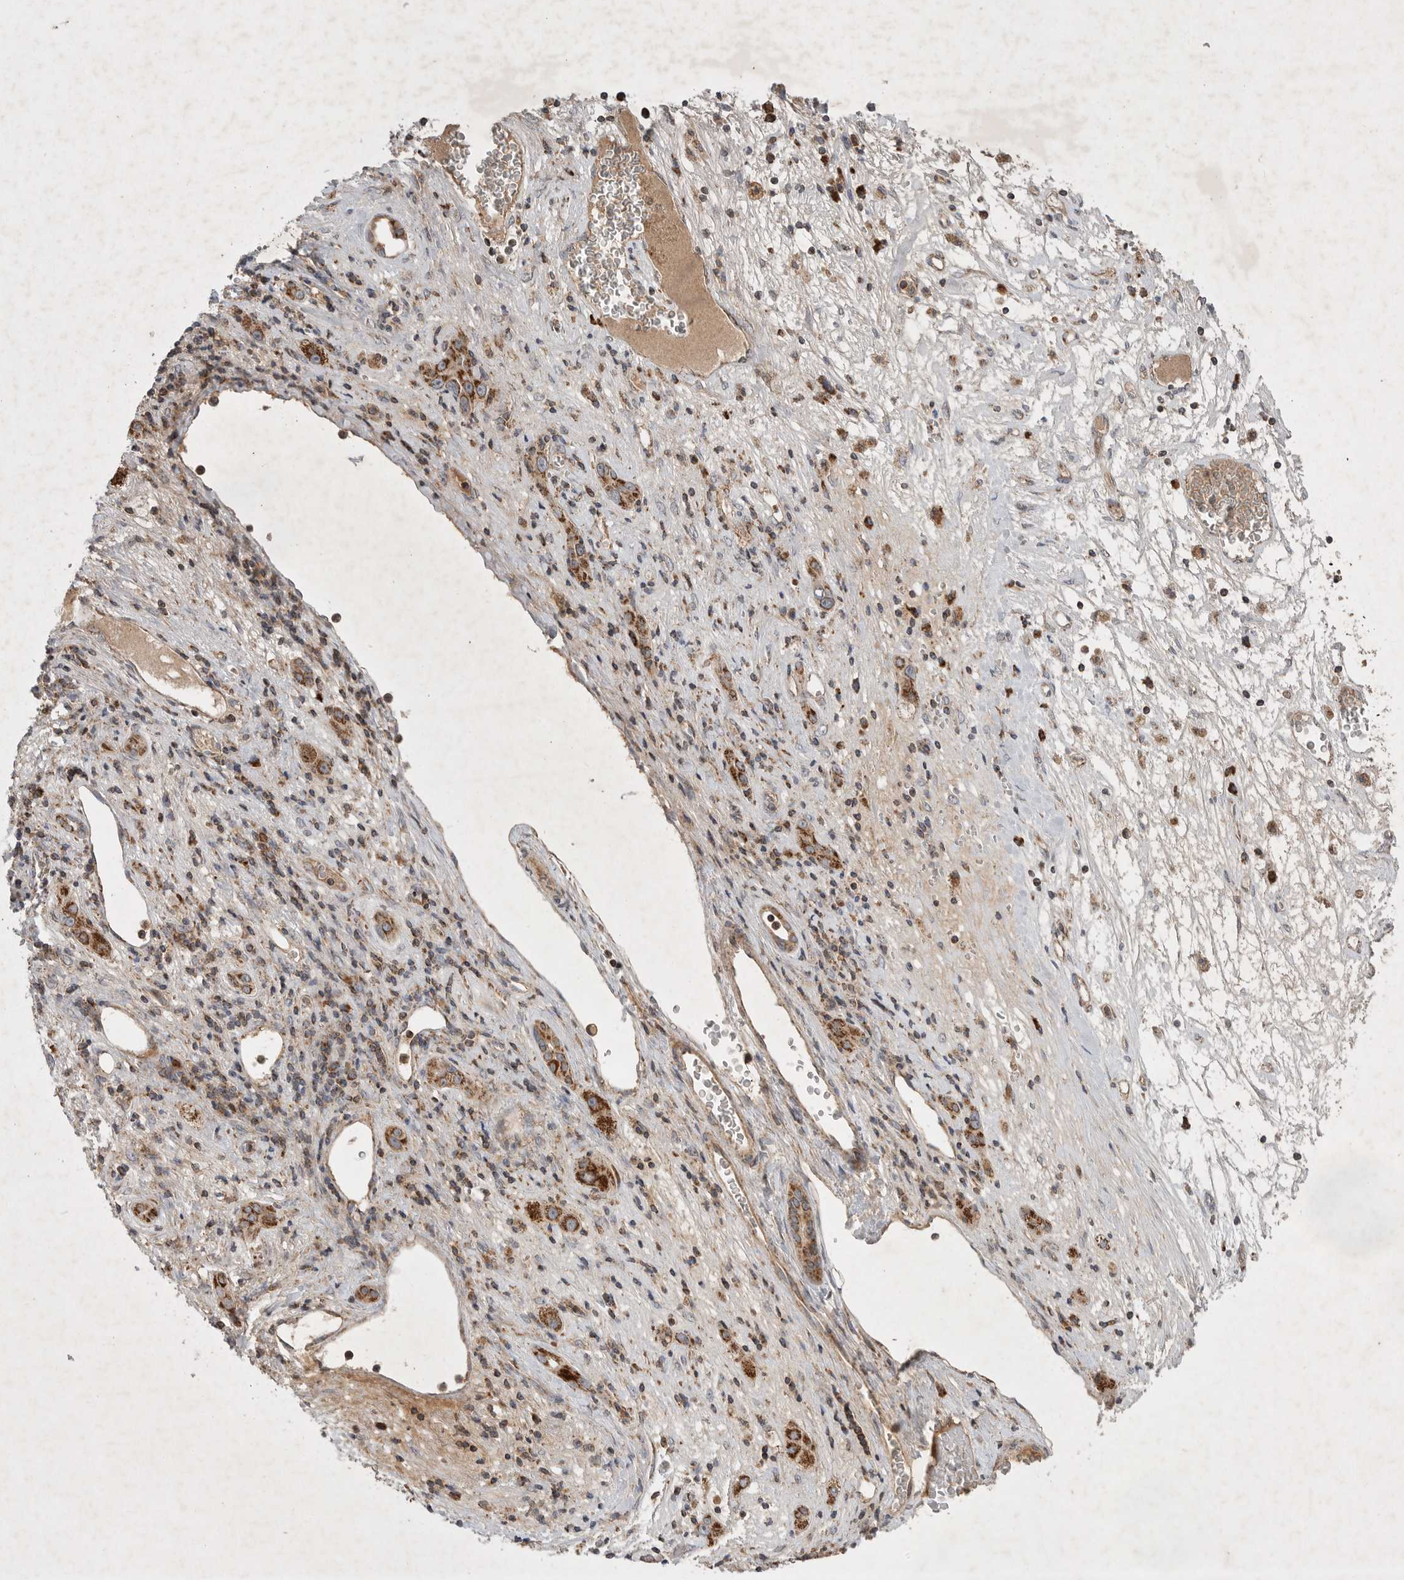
{"staining": {"intensity": "strong", "quantity": ">75%", "location": "cytoplasmic/membranous"}, "tissue": "liver cancer", "cell_type": "Tumor cells", "image_type": "cancer", "snomed": [{"axis": "morphology", "description": "Carcinoma, Hepatocellular, NOS"}, {"axis": "topography", "description": "Liver"}], "caption": "Brown immunohistochemical staining in liver cancer (hepatocellular carcinoma) displays strong cytoplasmic/membranous expression in about >75% of tumor cells.", "gene": "KIF21B", "patient": {"sex": "female", "age": 73}}